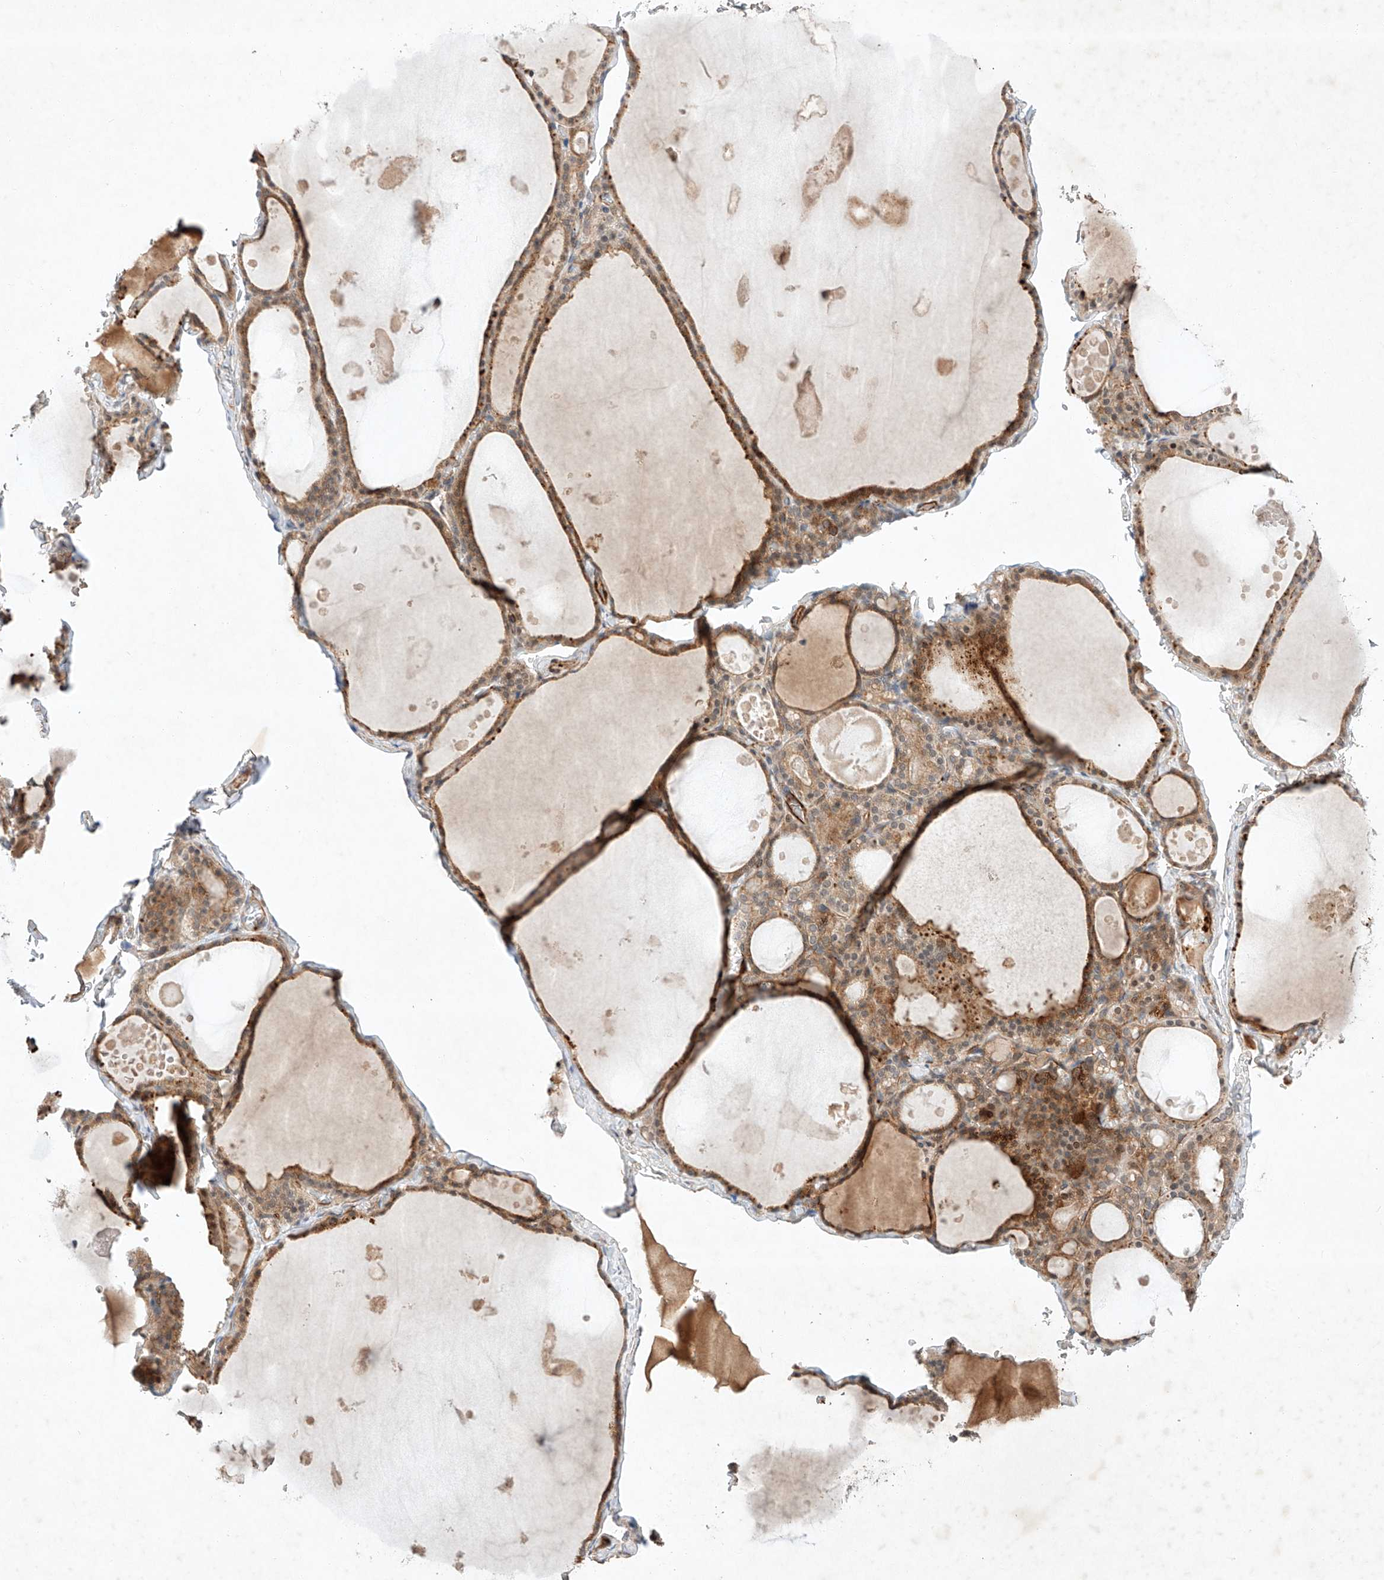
{"staining": {"intensity": "moderate", "quantity": ">75%", "location": "cytoplasmic/membranous"}, "tissue": "thyroid gland", "cell_type": "Glandular cells", "image_type": "normal", "snomed": [{"axis": "morphology", "description": "Normal tissue, NOS"}, {"axis": "topography", "description": "Thyroid gland"}], "caption": "Immunohistochemistry (IHC) histopathology image of unremarkable thyroid gland: thyroid gland stained using immunohistochemistry (IHC) exhibits medium levels of moderate protein expression localized specifically in the cytoplasmic/membranous of glandular cells, appearing as a cytoplasmic/membranous brown color.", "gene": "ARHGAP33", "patient": {"sex": "male", "age": 56}}